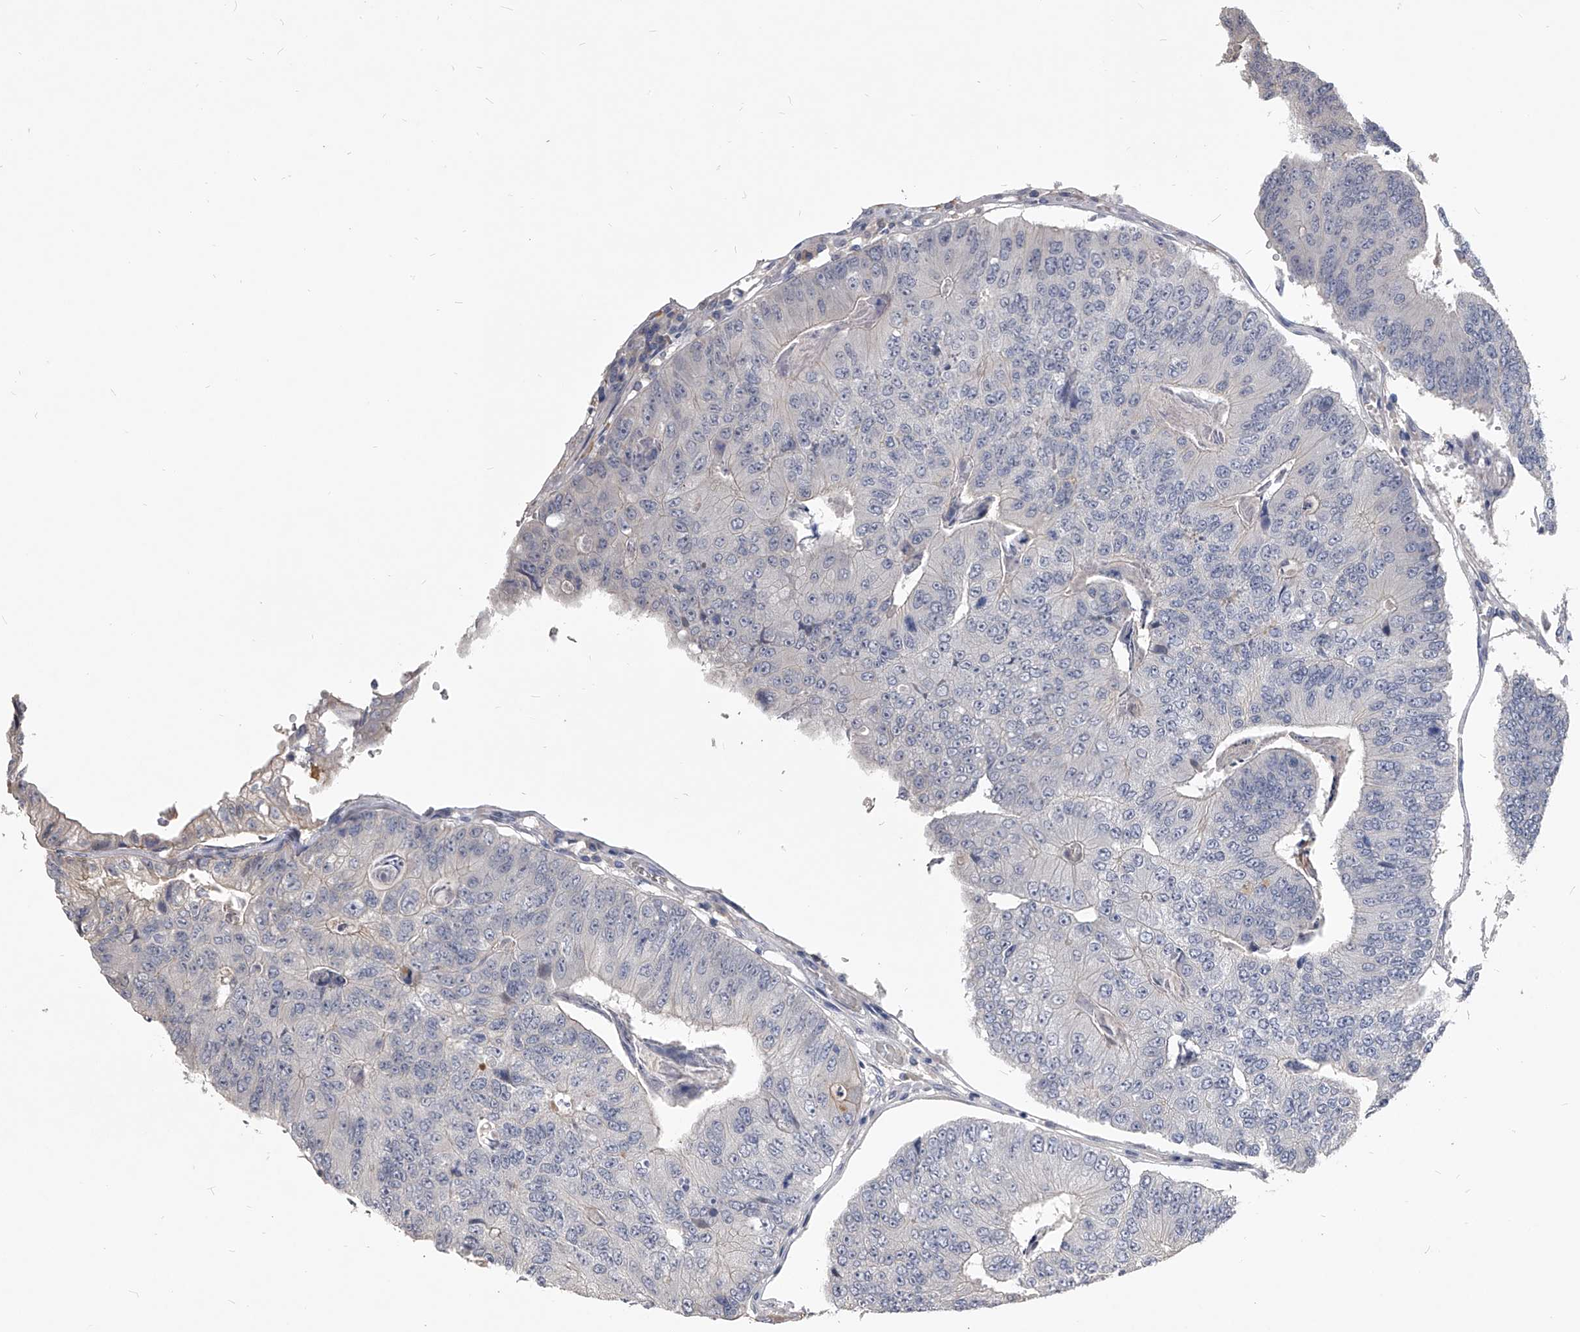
{"staining": {"intensity": "negative", "quantity": "none", "location": "none"}, "tissue": "colorectal cancer", "cell_type": "Tumor cells", "image_type": "cancer", "snomed": [{"axis": "morphology", "description": "Adenocarcinoma, NOS"}, {"axis": "topography", "description": "Colon"}], "caption": "The image displays no staining of tumor cells in adenocarcinoma (colorectal). (DAB (3,3'-diaminobenzidine) immunohistochemistry visualized using brightfield microscopy, high magnification).", "gene": "MDN1", "patient": {"sex": "female", "age": 67}}